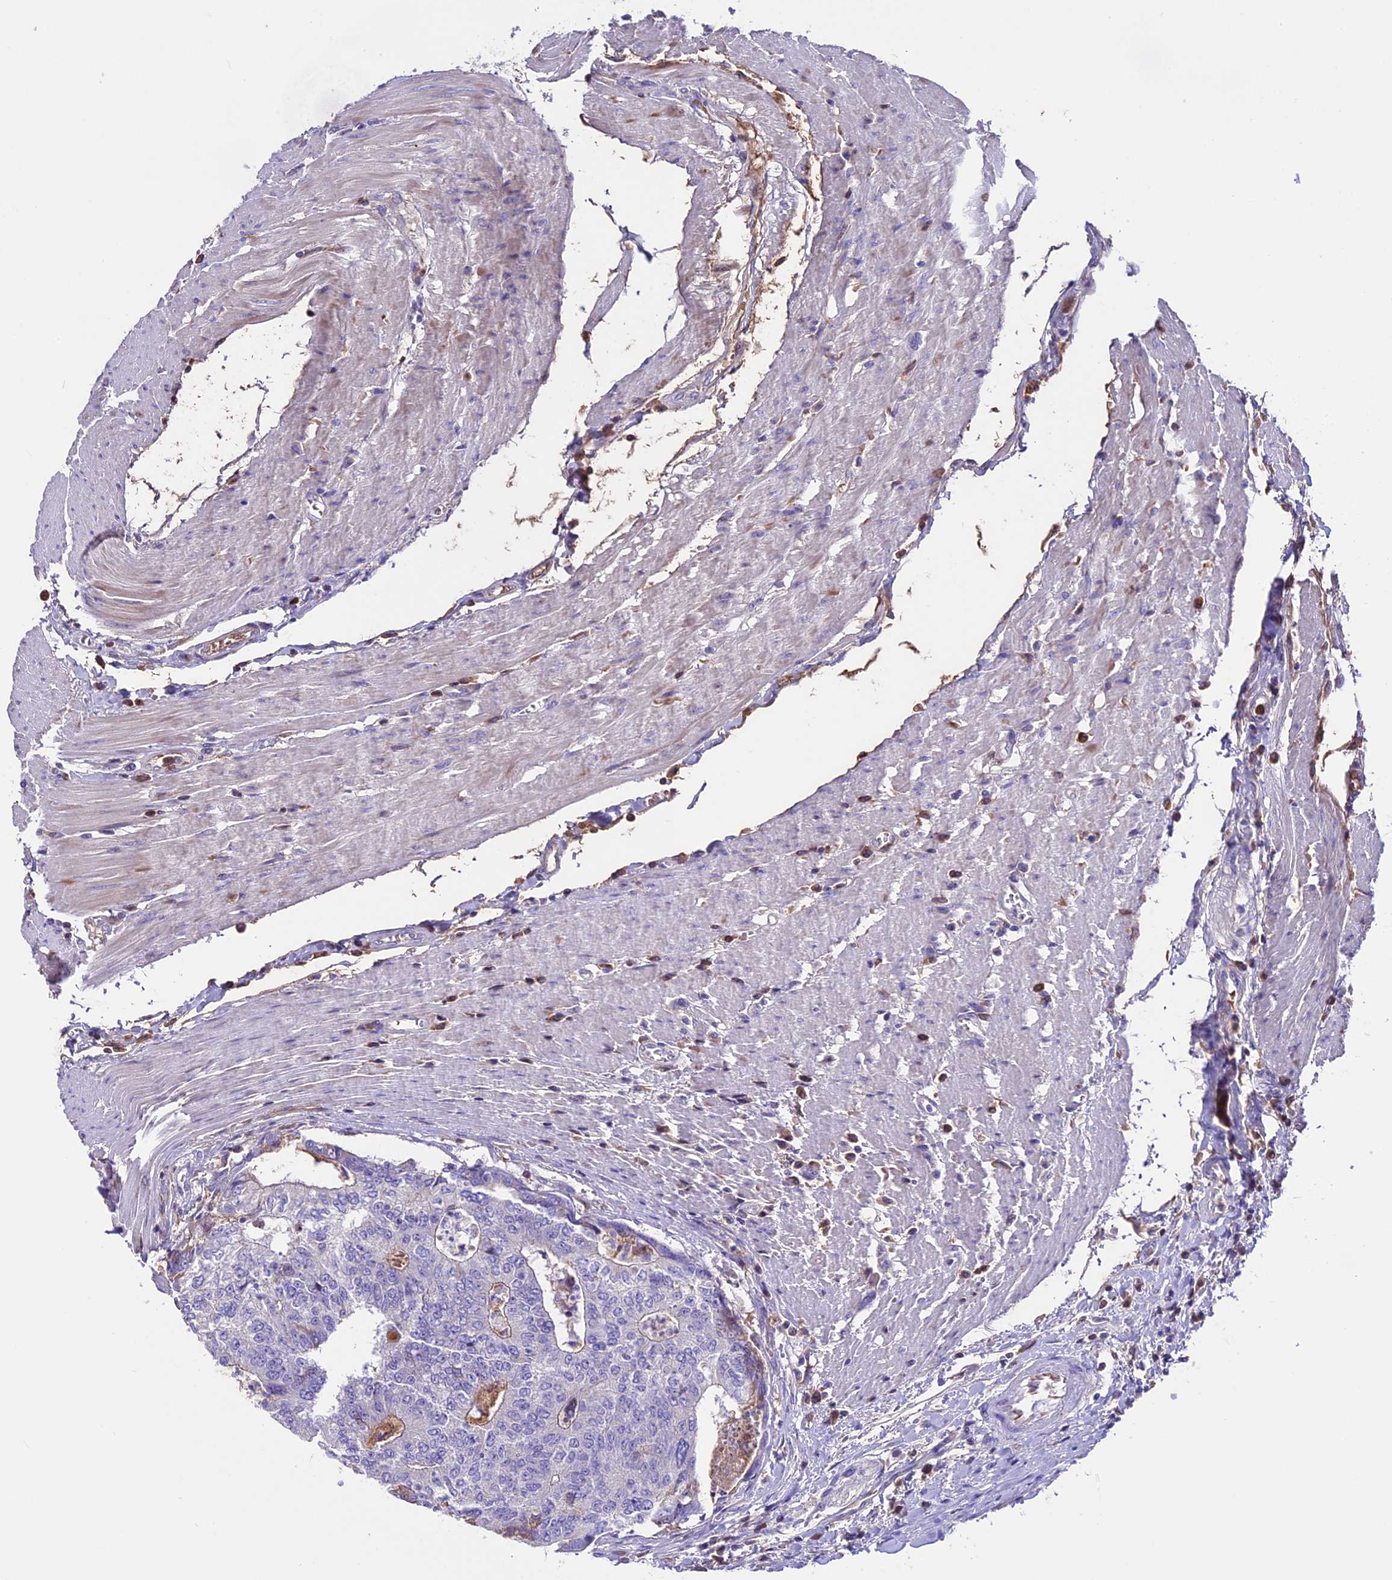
{"staining": {"intensity": "negative", "quantity": "none", "location": "none"}, "tissue": "colorectal cancer", "cell_type": "Tumor cells", "image_type": "cancer", "snomed": [{"axis": "morphology", "description": "Adenocarcinoma, NOS"}, {"axis": "topography", "description": "Colon"}], "caption": "Image shows no significant protein positivity in tumor cells of colorectal cancer. (DAB immunohistochemistry, high magnification).", "gene": "TCP11L2", "patient": {"sex": "female", "age": 67}}